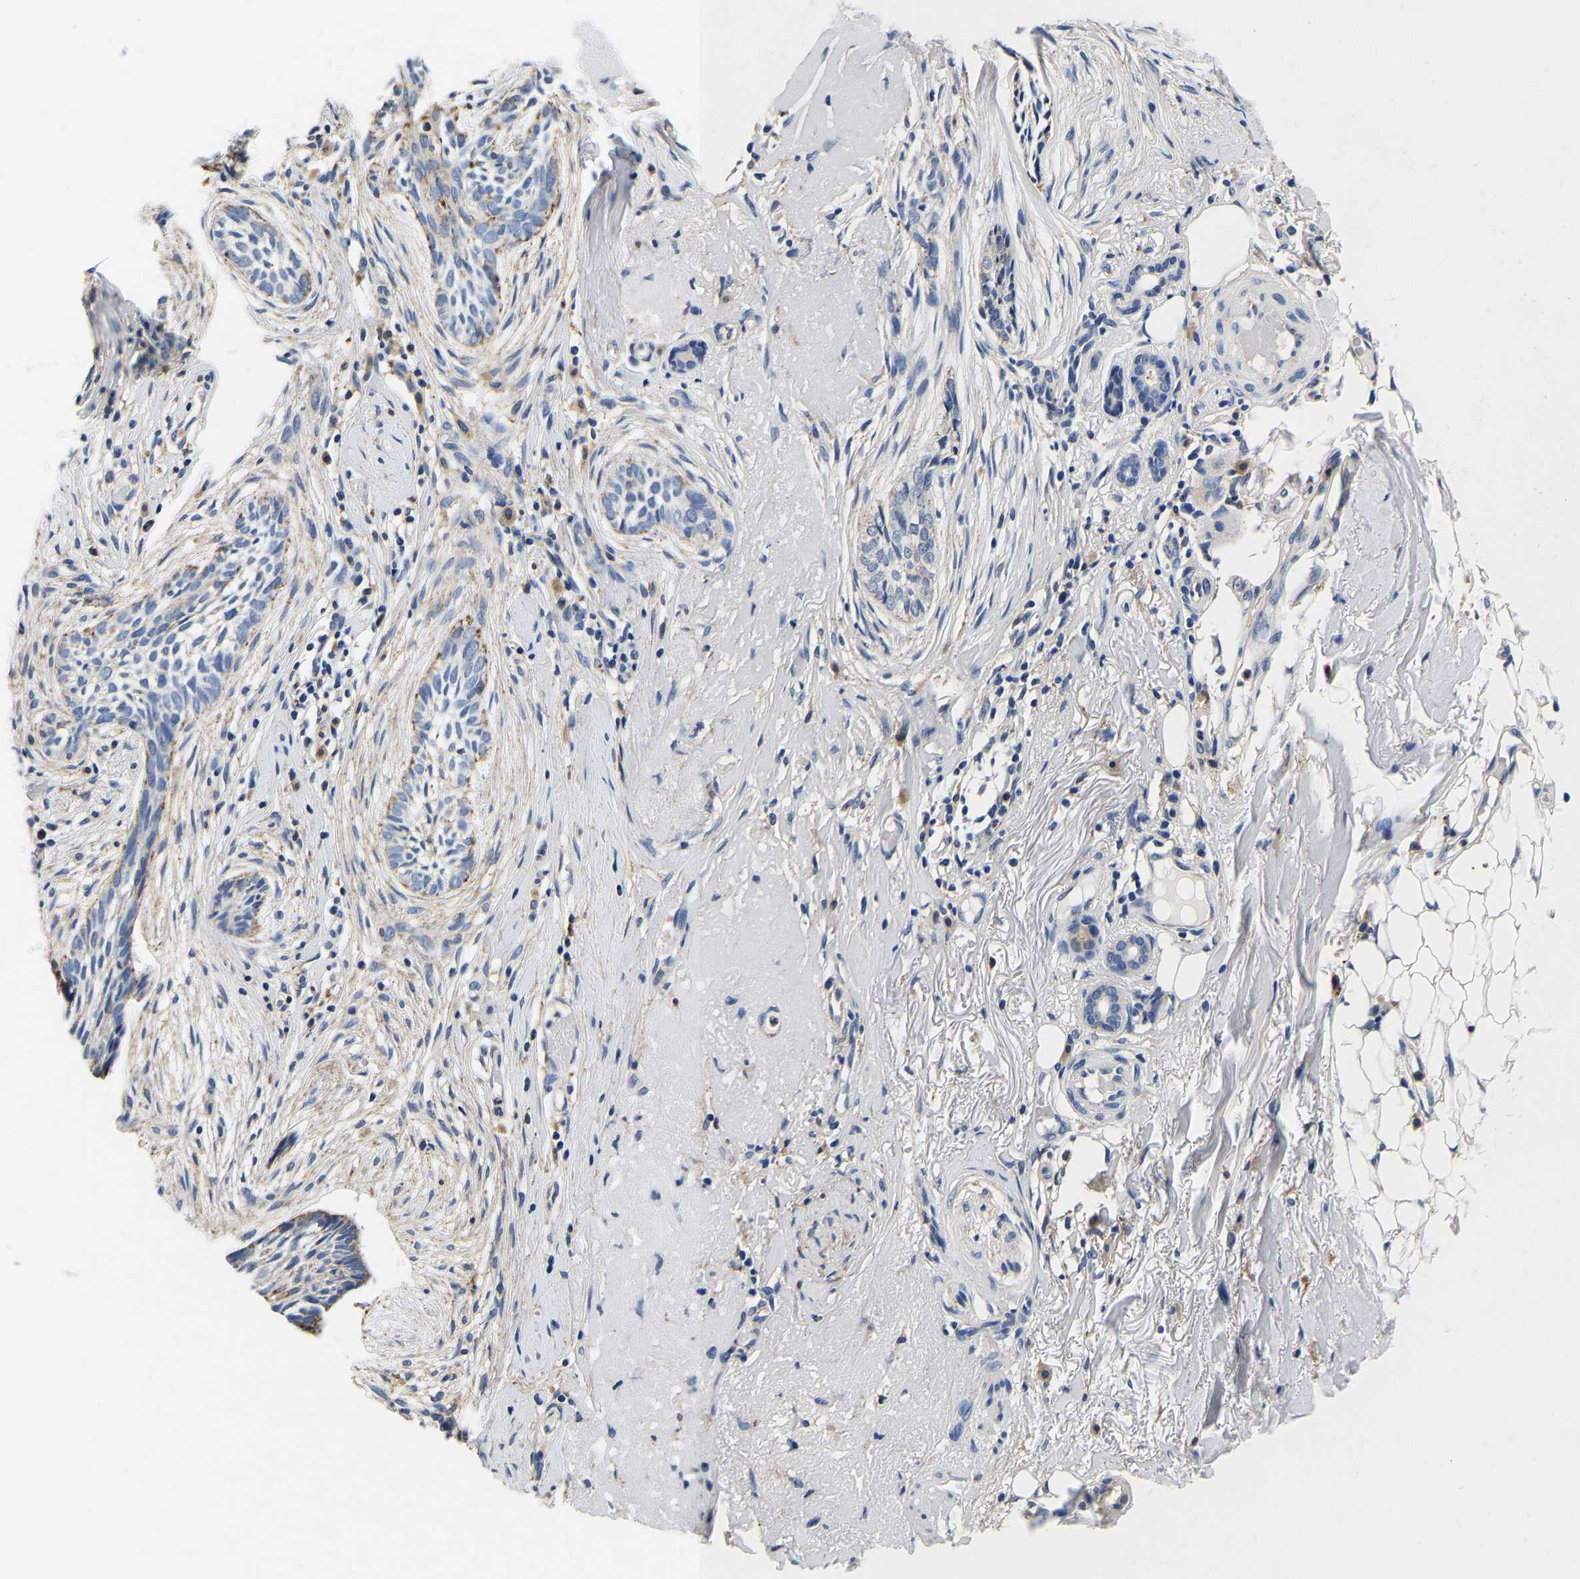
{"staining": {"intensity": "negative", "quantity": "none", "location": "none"}, "tissue": "skin cancer", "cell_type": "Tumor cells", "image_type": "cancer", "snomed": [{"axis": "morphology", "description": "Basal cell carcinoma"}, {"axis": "topography", "description": "Skin"}], "caption": "High magnification brightfield microscopy of skin basal cell carcinoma stained with DAB (3,3'-diaminobenzidine) (brown) and counterstained with hematoxylin (blue): tumor cells show no significant expression. (Brightfield microscopy of DAB (3,3'-diaminobenzidine) immunohistochemistry (IHC) at high magnification).", "gene": "GRN", "patient": {"sex": "female", "age": 88}}